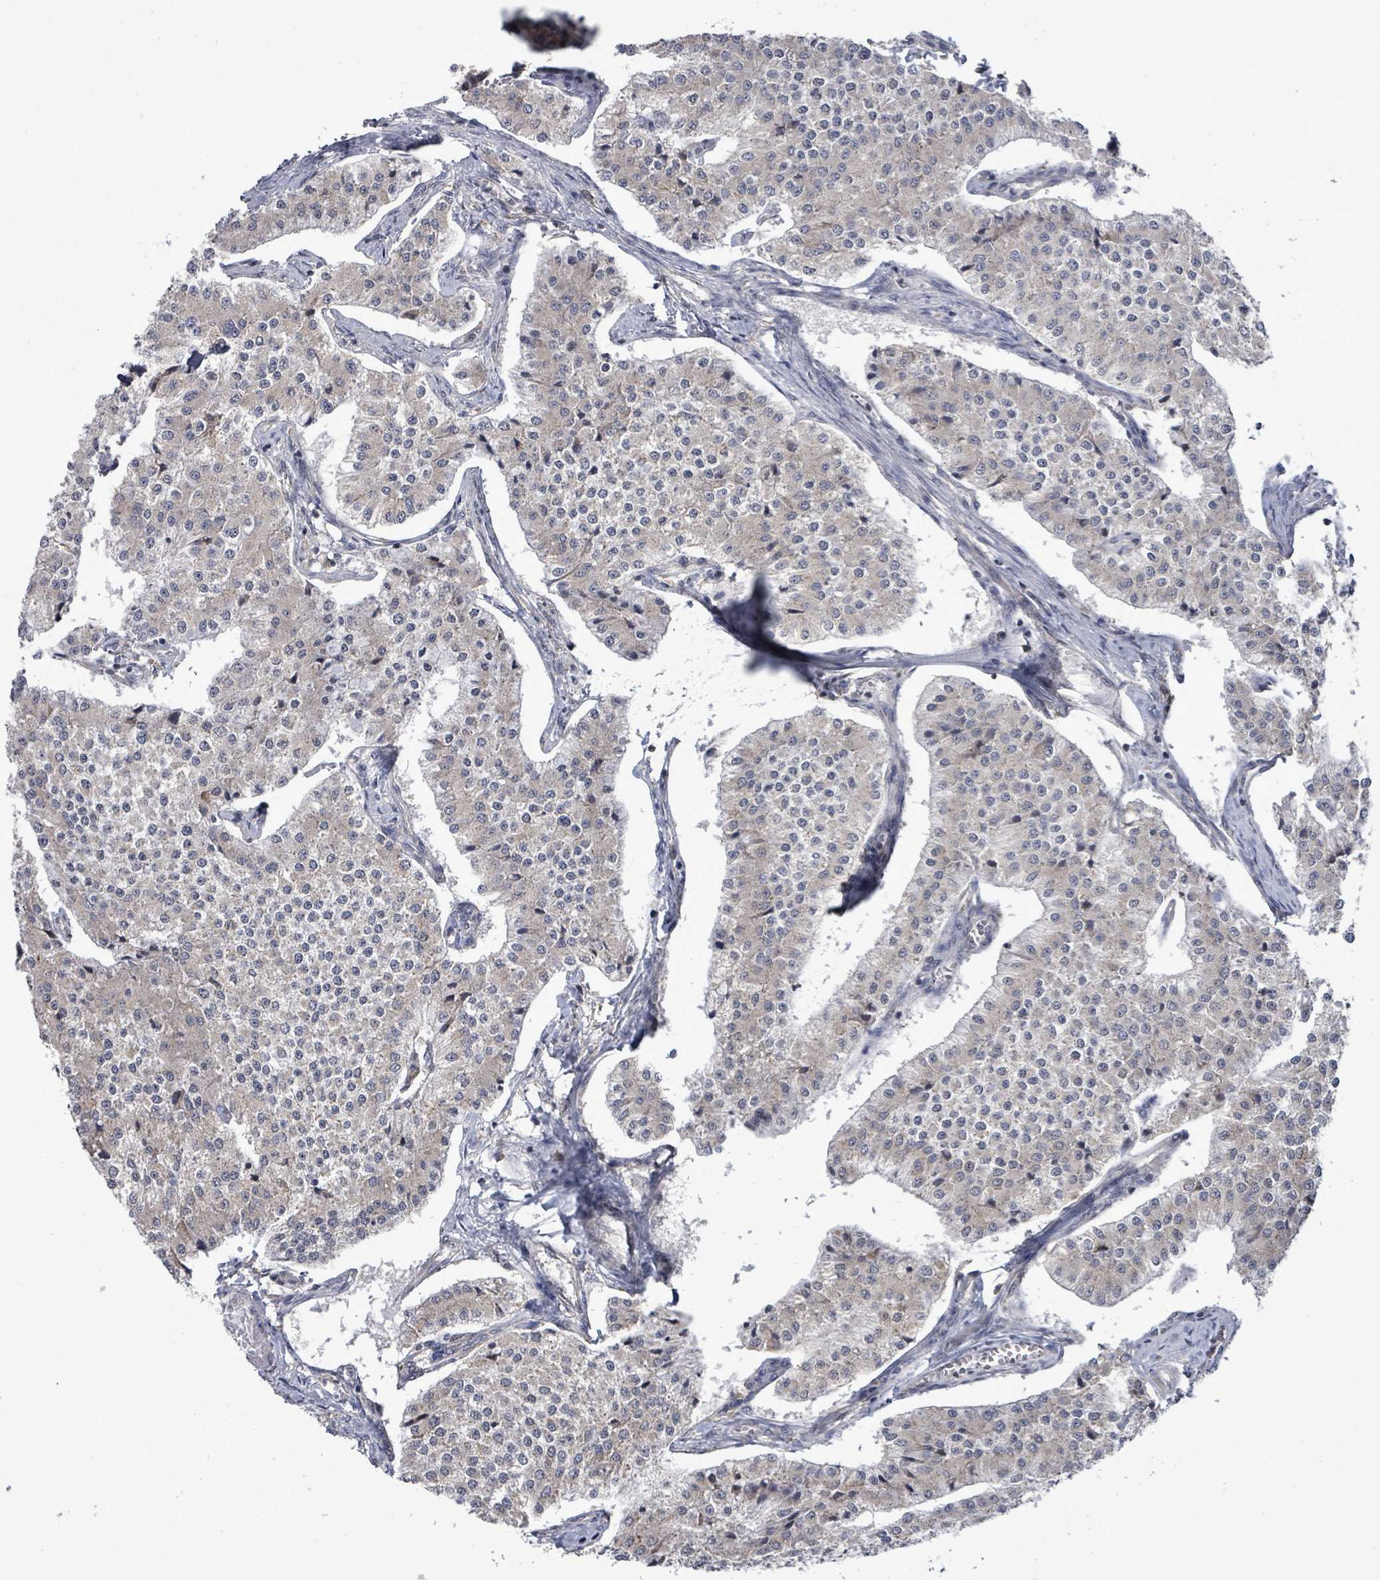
{"staining": {"intensity": "weak", "quantity": "25%-75%", "location": "cytoplasmic/membranous"}, "tissue": "carcinoid", "cell_type": "Tumor cells", "image_type": "cancer", "snomed": [{"axis": "morphology", "description": "Carcinoid, malignant, NOS"}, {"axis": "topography", "description": "Colon"}], "caption": "Immunohistochemistry (DAB) staining of human carcinoid reveals weak cytoplasmic/membranous protein positivity in about 25%-75% of tumor cells.", "gene": "POMGNT2", "patient": {"sex": "female", "age": 52}}